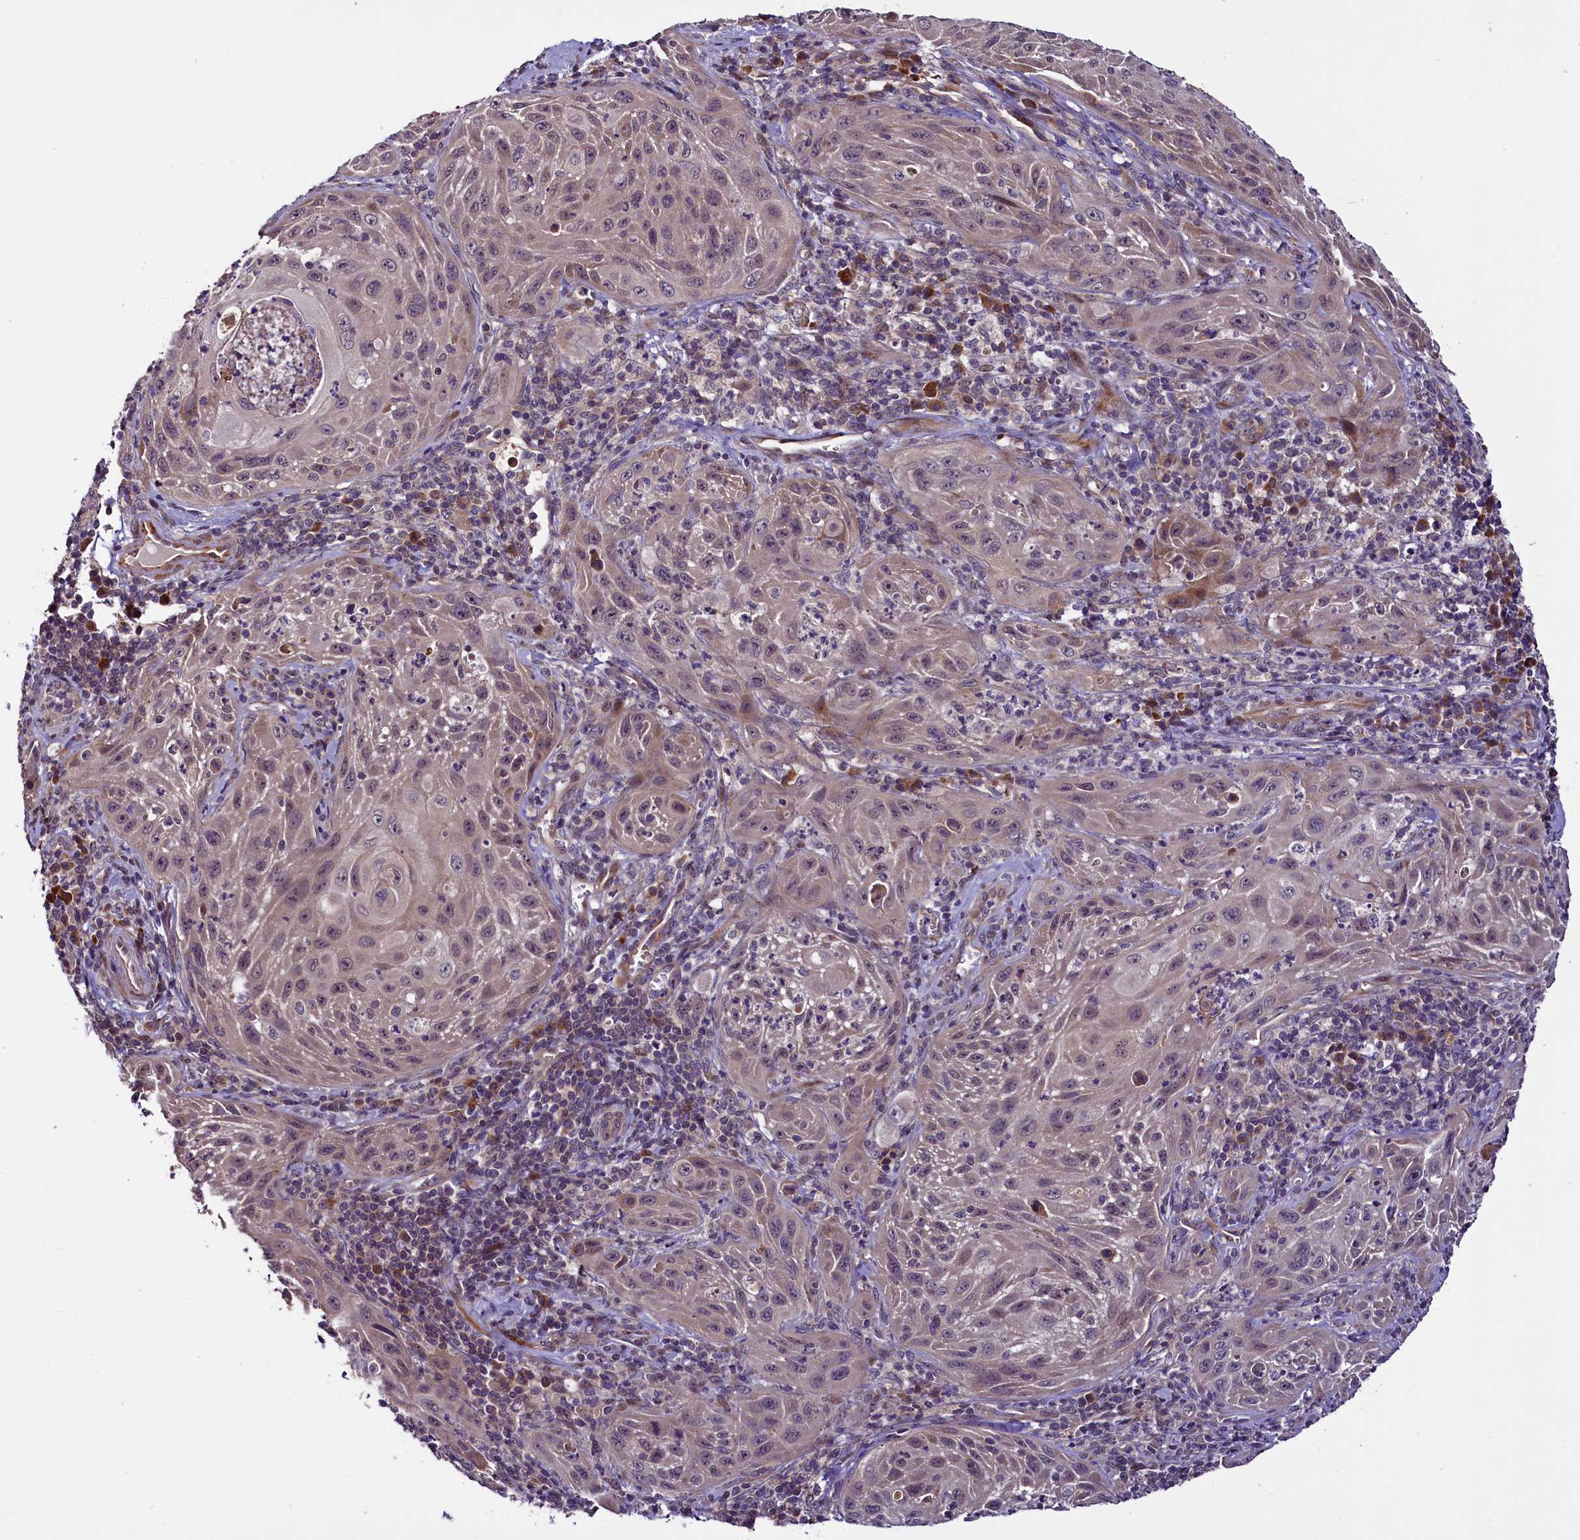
{"staining": {"intensity": "weak", "quantity": "<25%", "location": "cytoplasmic/membranous"}, "tissue": "cervical cancer", "cell_type": "Tumor cells", "image_type": "cancer", "snomed": [{"axis": "morphology", "description": "Squamous cell carcinoma, NOS"}, {"axis": "topography", "description": "Cervix"}], "caption": "A high-resolution micrograph shows immunohistochemistry (IHC) staining of squamous cell carcinoma (cervical), which exhibits no significant expression in tumor cells. (DAB immunohistochemistry (IHC) visualized using brightfield microscopy, high magnification).", "gene": "RPUSD2", "patient": {"sex": "female", "age": 42}}